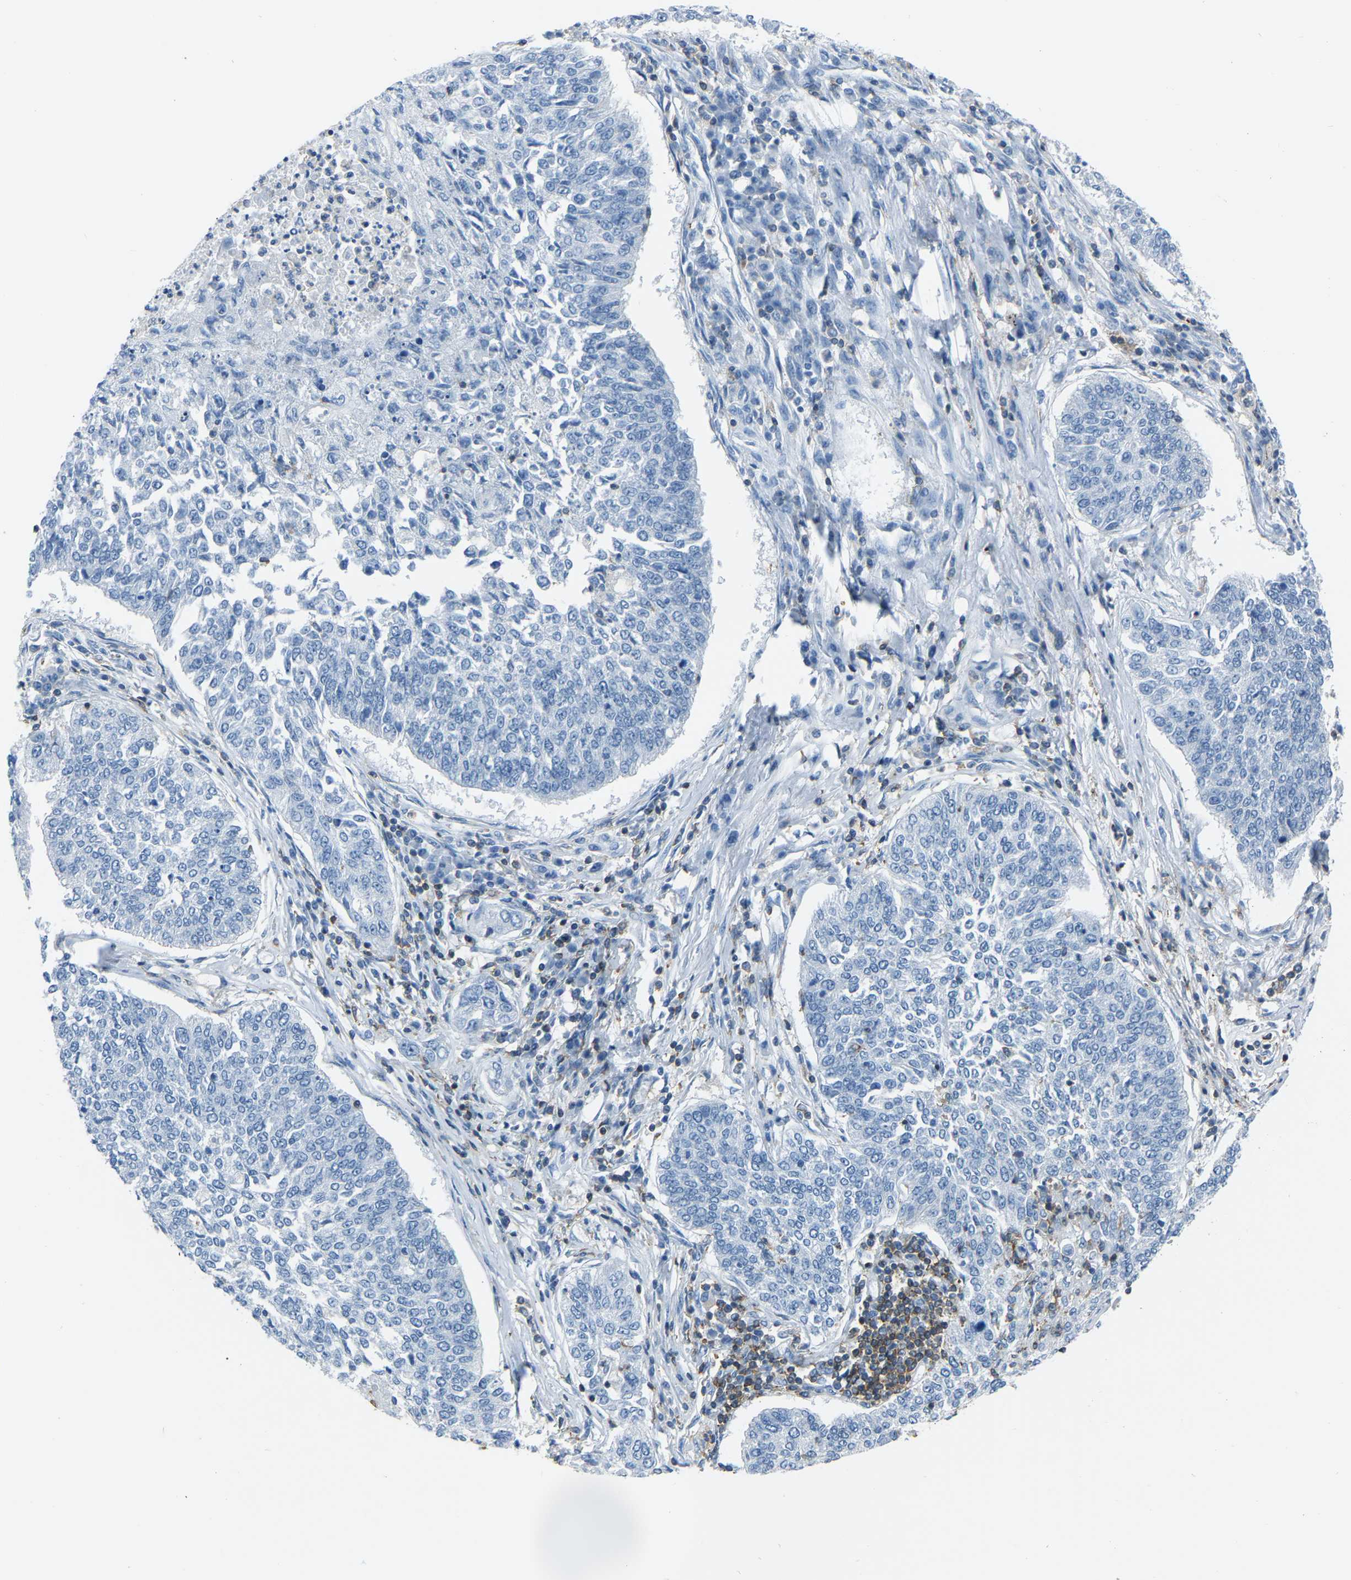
{"staining": {"intensity": "negative", "quantity": "none", "location": "none"}, "tissue": "lung cancer", "cell_type": "Tumor cells", "image_type": "cancer", "snomed": [{"axis": "morphology", "description": "Normal tissue, NOS"}, {"axis": "morphology", "description": "Squamous cell carcinoma, NOS"}, {"axis": "topography", "description": "Cartilage tissue"}, {"axis": "topography", "description": "Bronchus"}, {"axis": "topography", "description": "Lung"}], "caption": "Photomicrograph shows no protein positivity in tumor cells of squamous cell carcinoma (lung) tissue.", "gene": "ARHGAP45", "patient": {"sex": "female", "age": 49}}